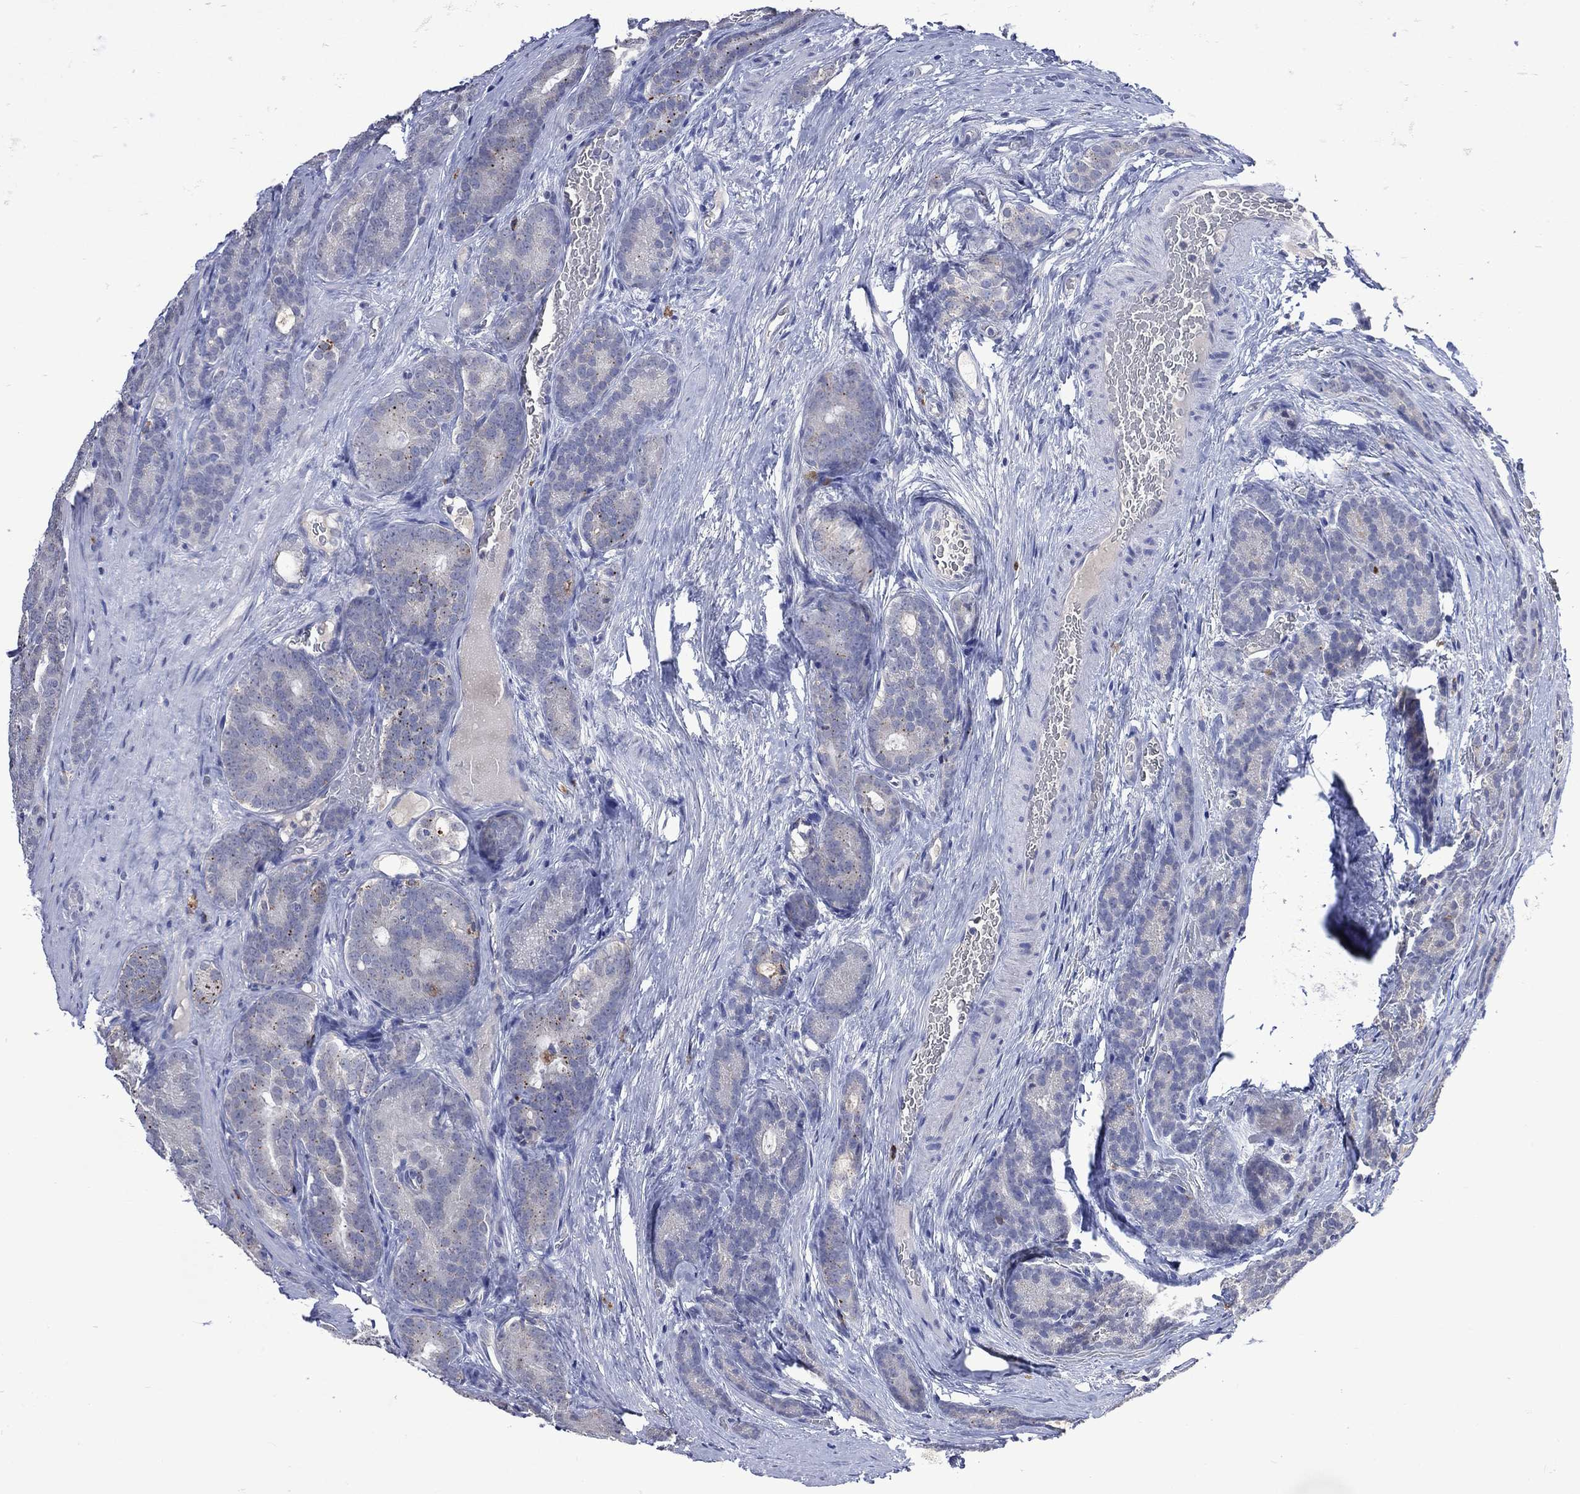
{"staining": {"intensity": "negative", "quantity": "none", "location": "none"}, "tissue": "prostate cancer", "cell_type": "Tumor cells", "image_type": "cancer", "snomed": [{"axis": "morphology", "description": "Adenocarcinoma, NOS"}, {"axis": "topography", "description": "Prostate"}], "caption": "Immunohistochemistry photomicrograph of prostate adenocarcinoma stained for a protein (brown), which demonstrates no expression in tumor cells. The staining is performed using DAB brown chromogen with nuclei counter-stained in using hematoxylin.", "gene": "ASB10", "patient": {"sex": "male", "age": 71}}